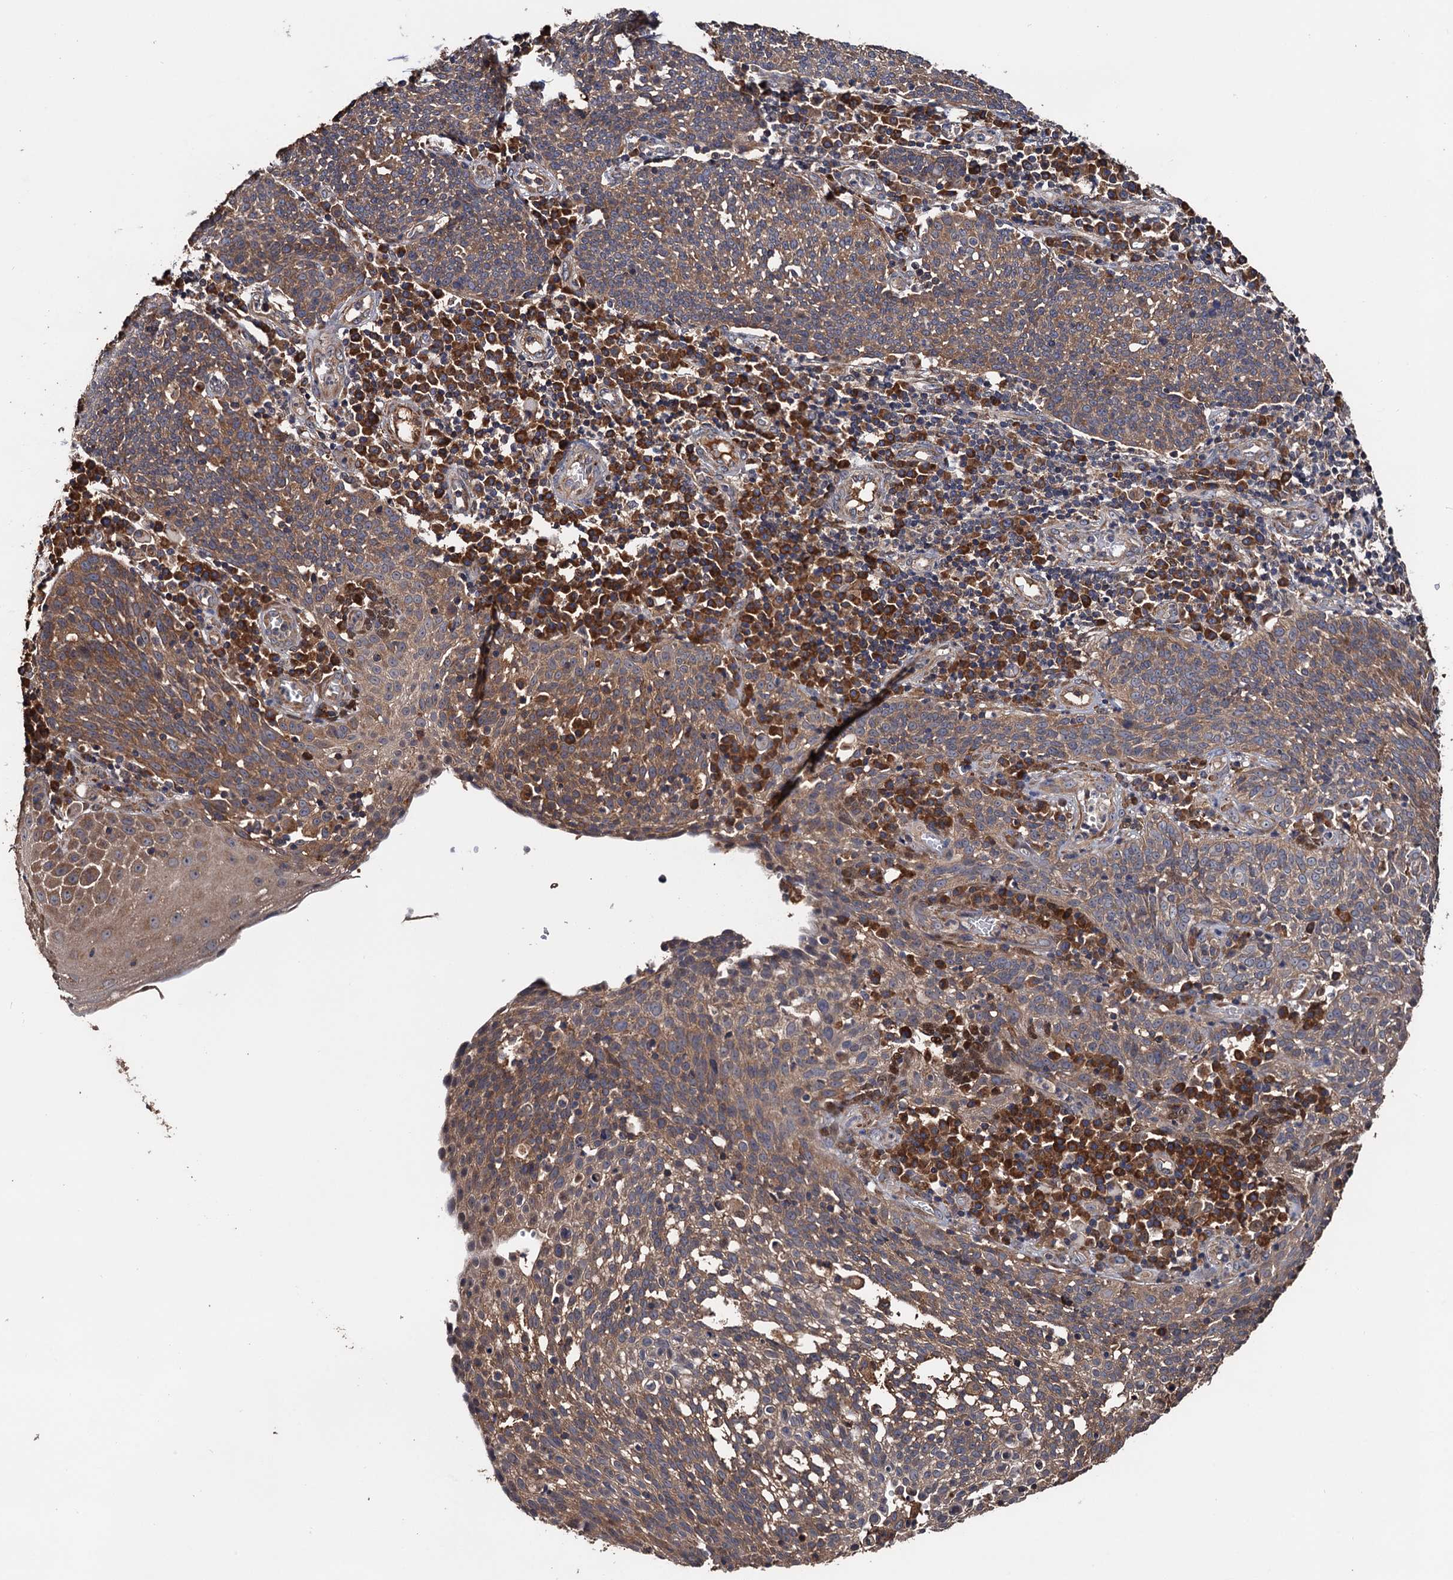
{"staining": {"intensity": "moderate", "quantity": ">75%", "location": "cytoplasmic/membranous"}, "tissue": "cervical cancer", "cell_type": "Tumor cells", "image_type": "cancer", "snomed": [{"axis": "morphology", "description": "Squamous cell carcinoma, NOS"}, {"axis": "topography", "description": "Cervix"}], "caption": "A high-resolution image shows immunohistochemistry (IHC) staining of cervical cancer, which exhibits moderate cytoplasmic/membranous staining in about >75% of tumor cells. Using DAB (3,3'-diaminobenzidine) (brown) and hematoxylin (blue) stains, captured at high magnification using brightfield microscopy.", "gene": "RGS11", "patient": {"sex": "female", "age": 34}}